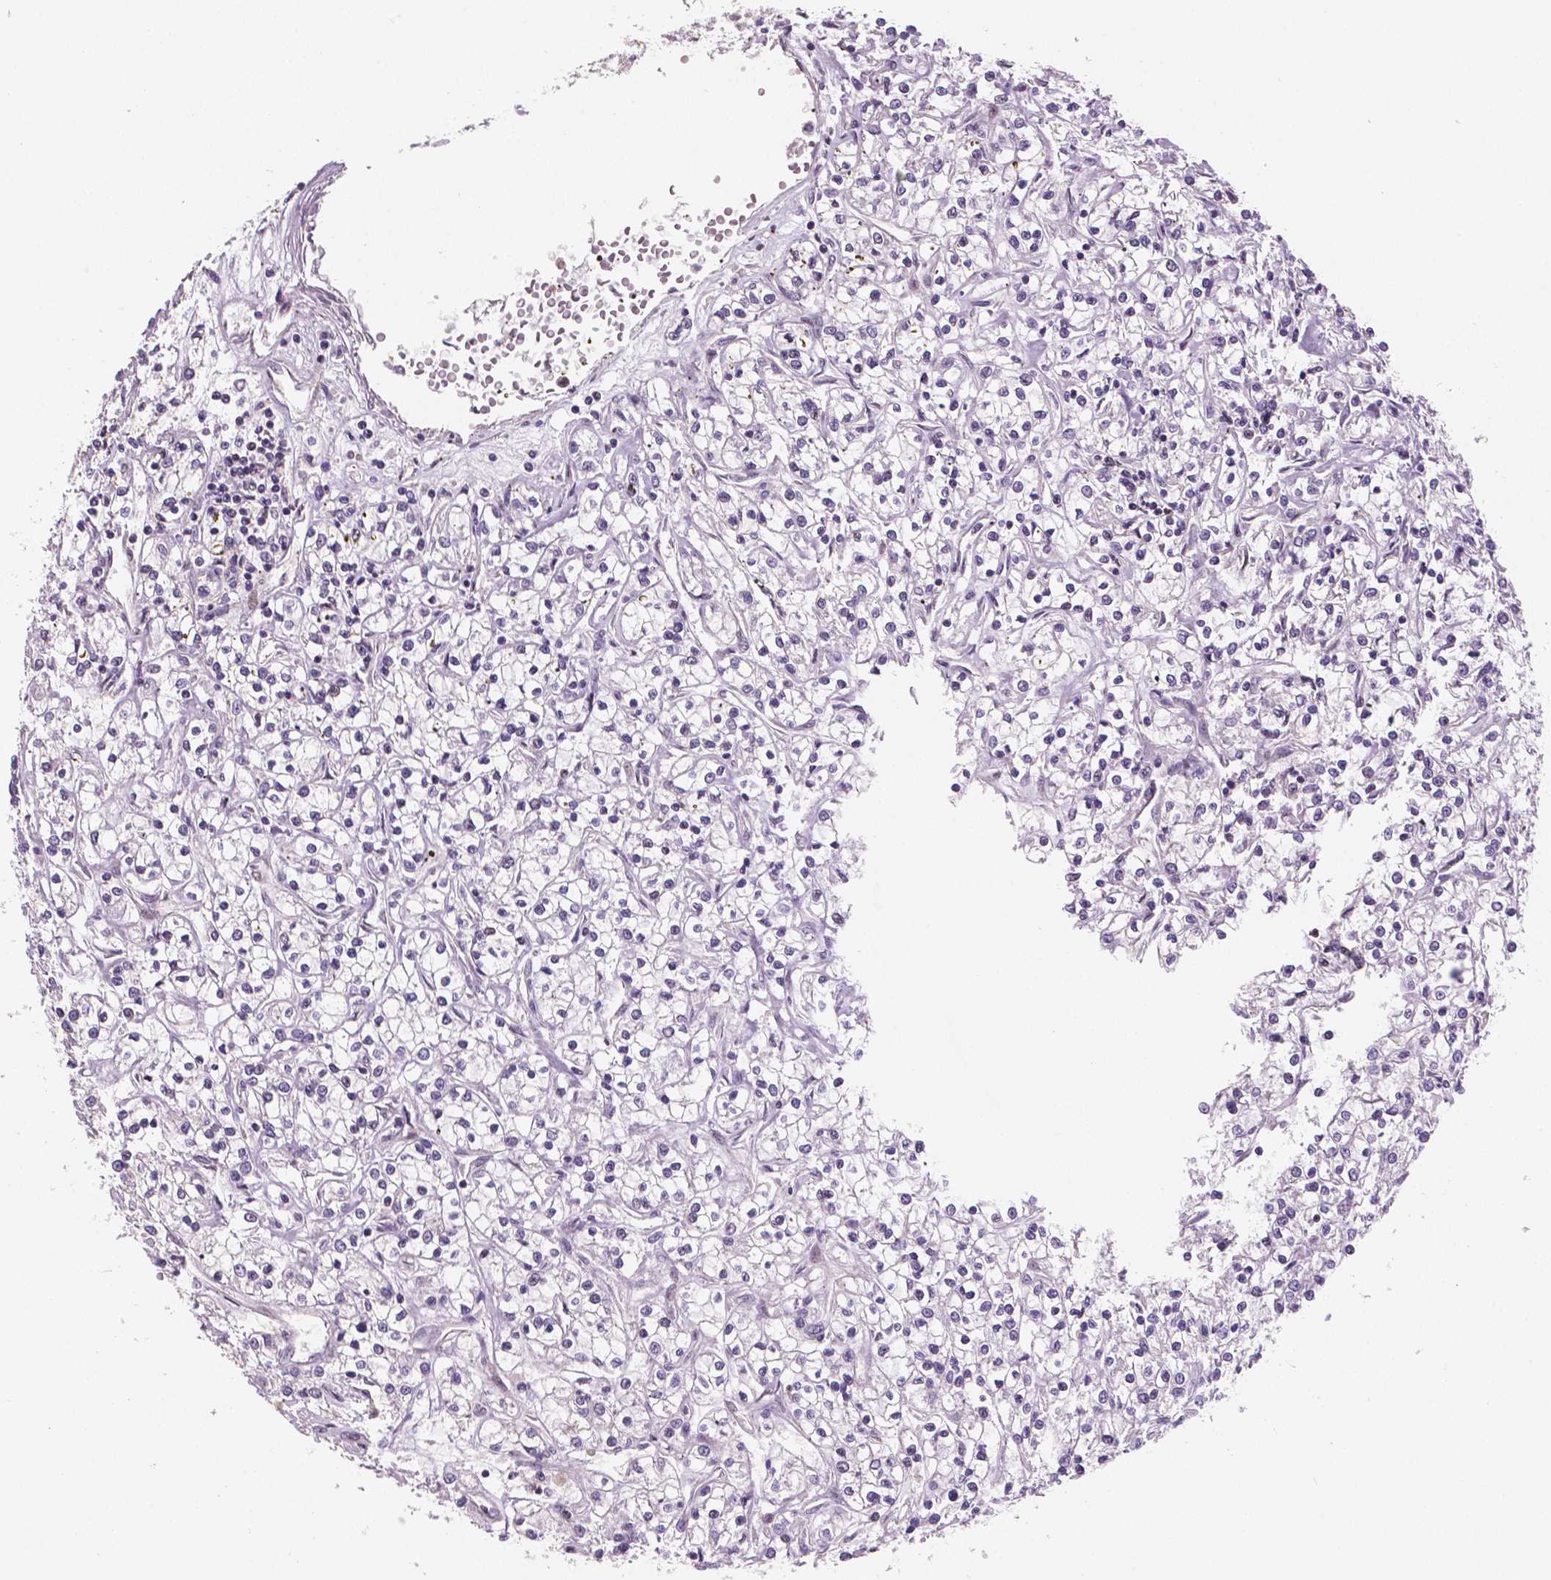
{"staining": {"intensity": "negative", "quantity": "none", "location": "none"}, "tissue": "renal cancer", "cell_type": "Tumor cells", "image_type": "cancer", "snomed": [{"axis": "morphology", "description": "Adenocarcinoma, NOS"}, {"axis": "topography", "description": "Kidney"}], "caption": "There is no significant expression in tumor cells of renal adenocarcinoma. (Brightfield microscopy of DAB (3,3'-diaminobenzidine) immunohistochemistry (IHC) at high magnification).", "gene": "STAT3", "patient": {"sex": "female", "age": 59}}